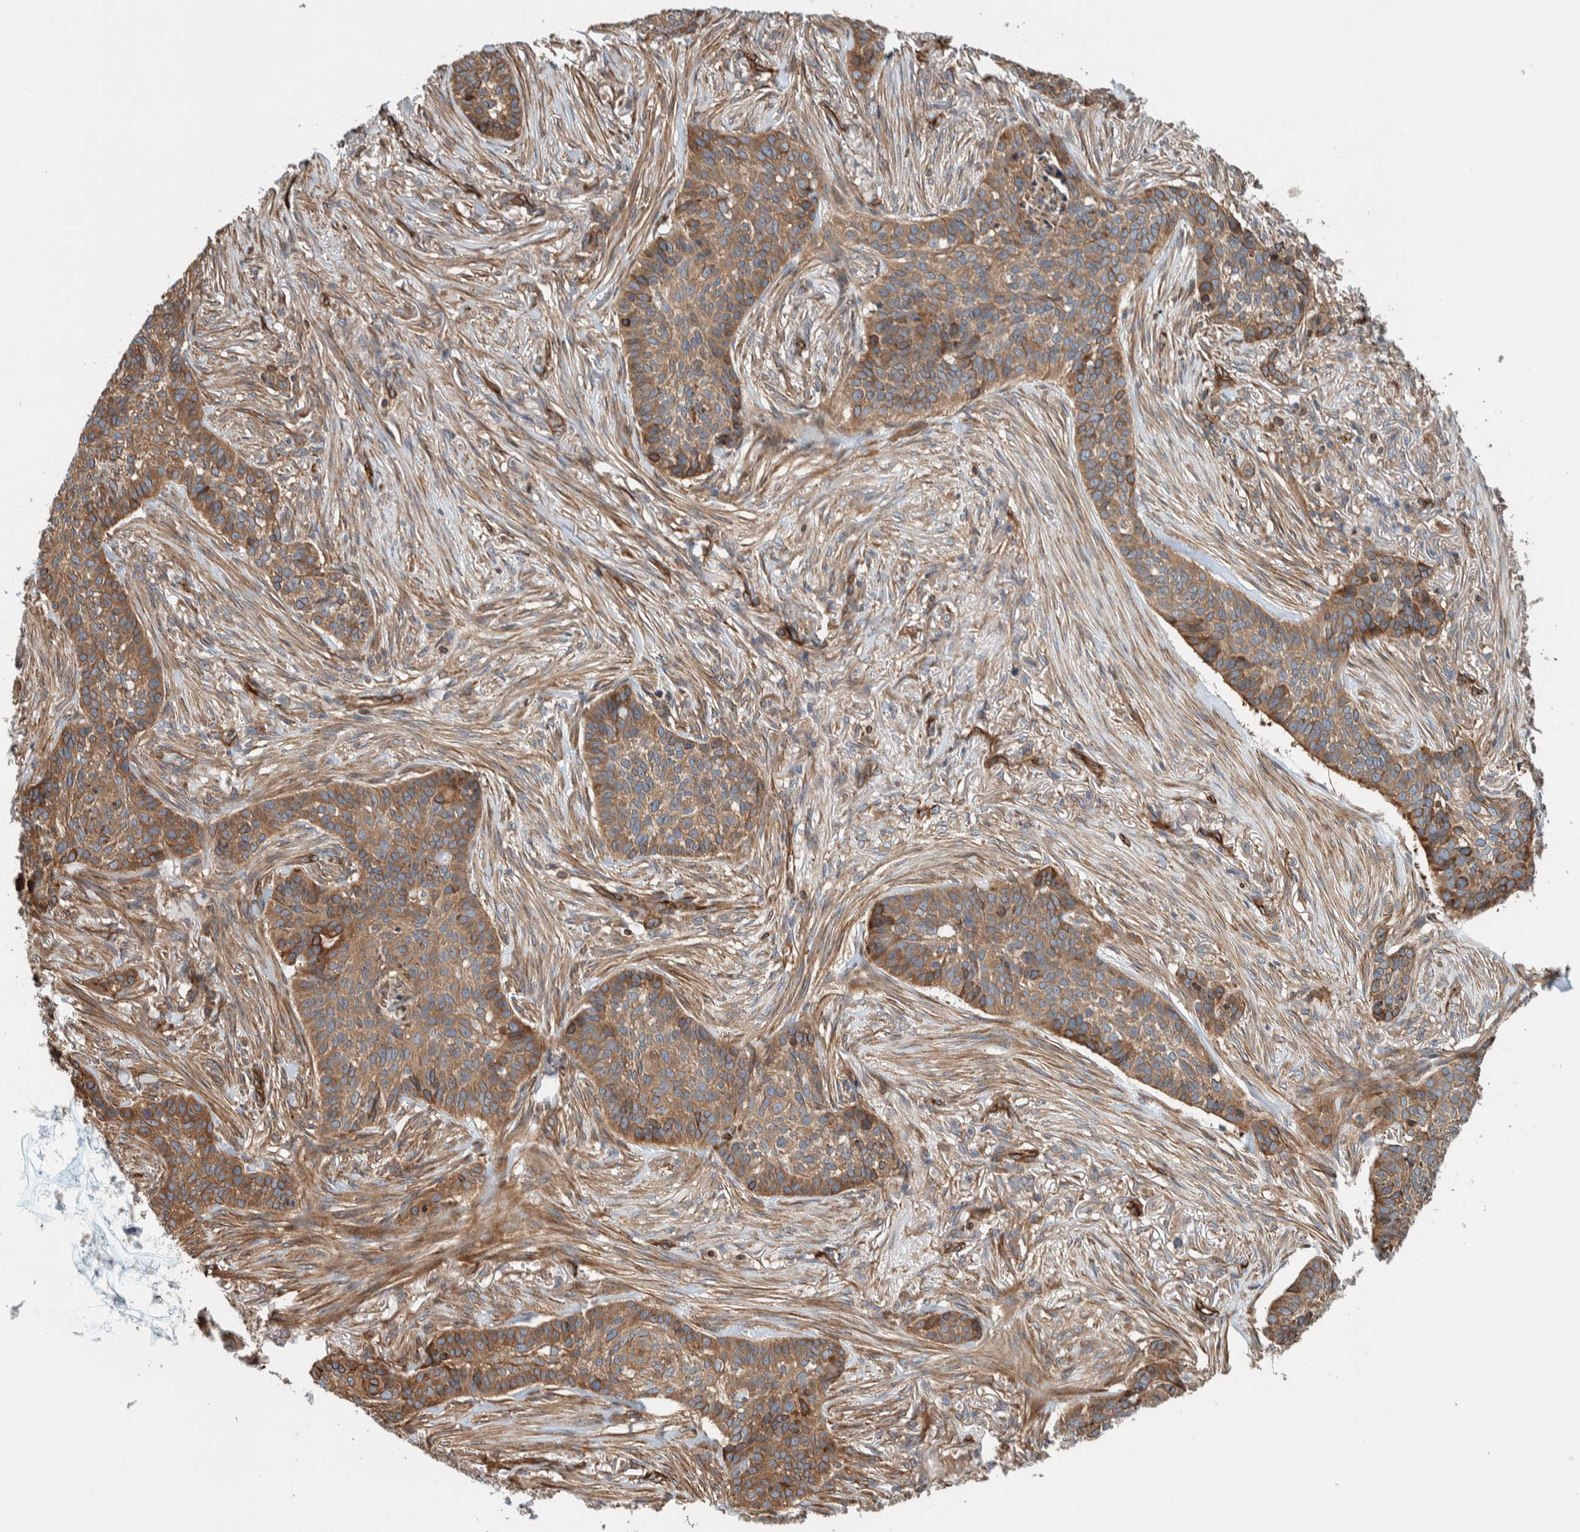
{"staining": {"intensity": "moderate", "quantity": ">75%", "location": "cytoplasmic/membranous"}, "tissue": "skin cancer", "cell_type": "Tumor cells", "image_type": "cancer", "snomed": [{"axis": "morphology", "description": "Basal cell carcinoma"}, {"axis": "topography", "description": "Skin"}], "caption": "Immunohistochemistry (DAB) staining of human skin basal cell carcinoma reveals moderate cytoplasmic/membranous protein staining in about >75% of tumor cells. (DAB (3,3'-diaminobenzidine) IHC with brightfield microscopy, high magnification).", "gene": "PKD1L1", "patient": {"sex": "male", "age": 85}}